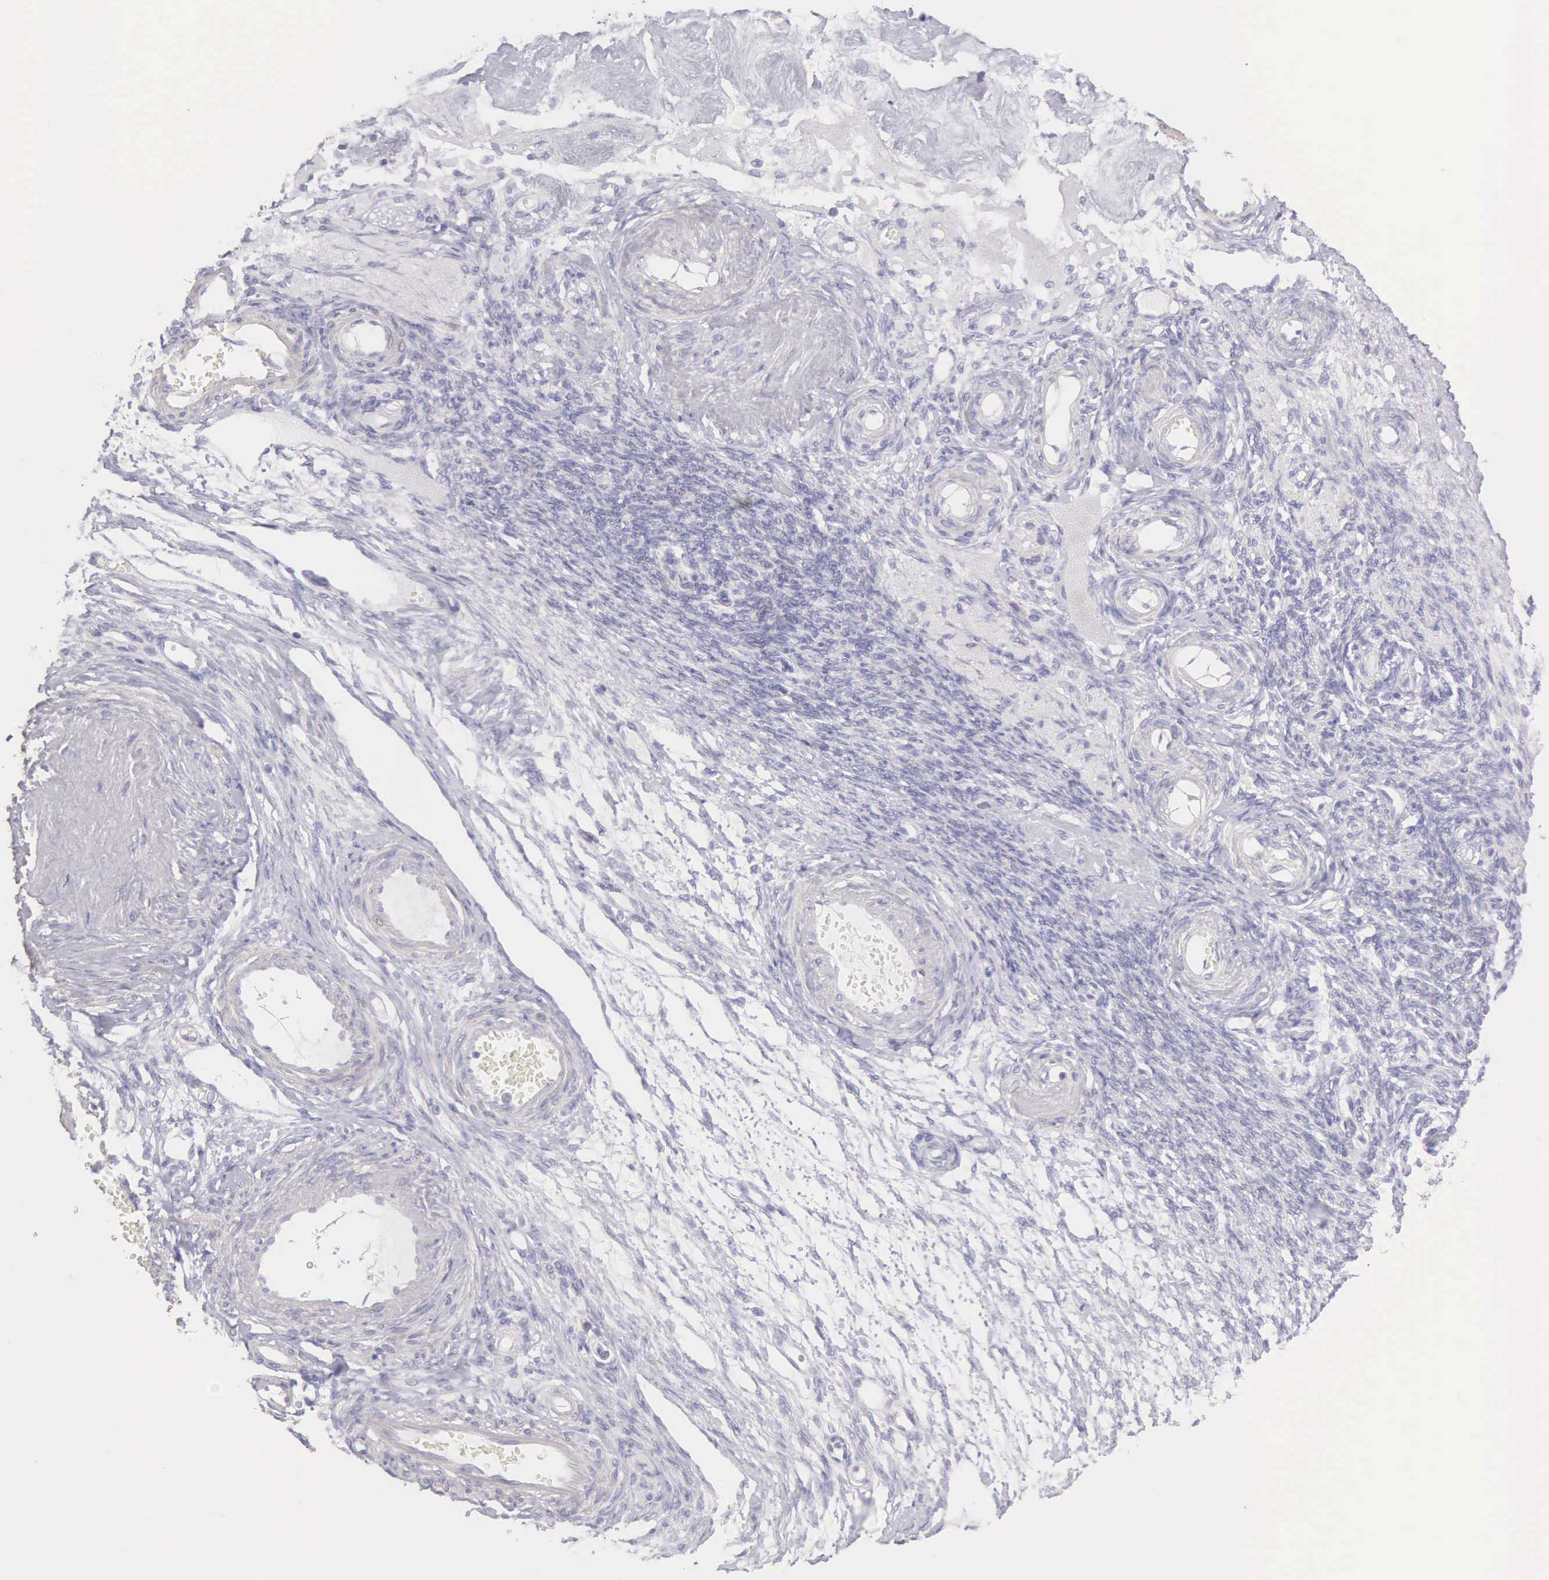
{"staining": {"intensity": "weak", "quantity": "<25%", "location": "cytoplasmic/membranous"}, "tissue": "ovarian cancer", "cell_type": "Tumor cells", "image_type": "cancer", "snomed": [{"axis": "morphology", "description": "Cystadenocarcinoma, mucinous, NOS"}, {"axis": "topography", "description": "Ovary"}], "caption": "A photomicrograph of ovarian cancer stained for a protein shows no brown staining in tumor cells.", "gene": "ARFGAP3", "patient": {"sex": "female", "age": 57}}